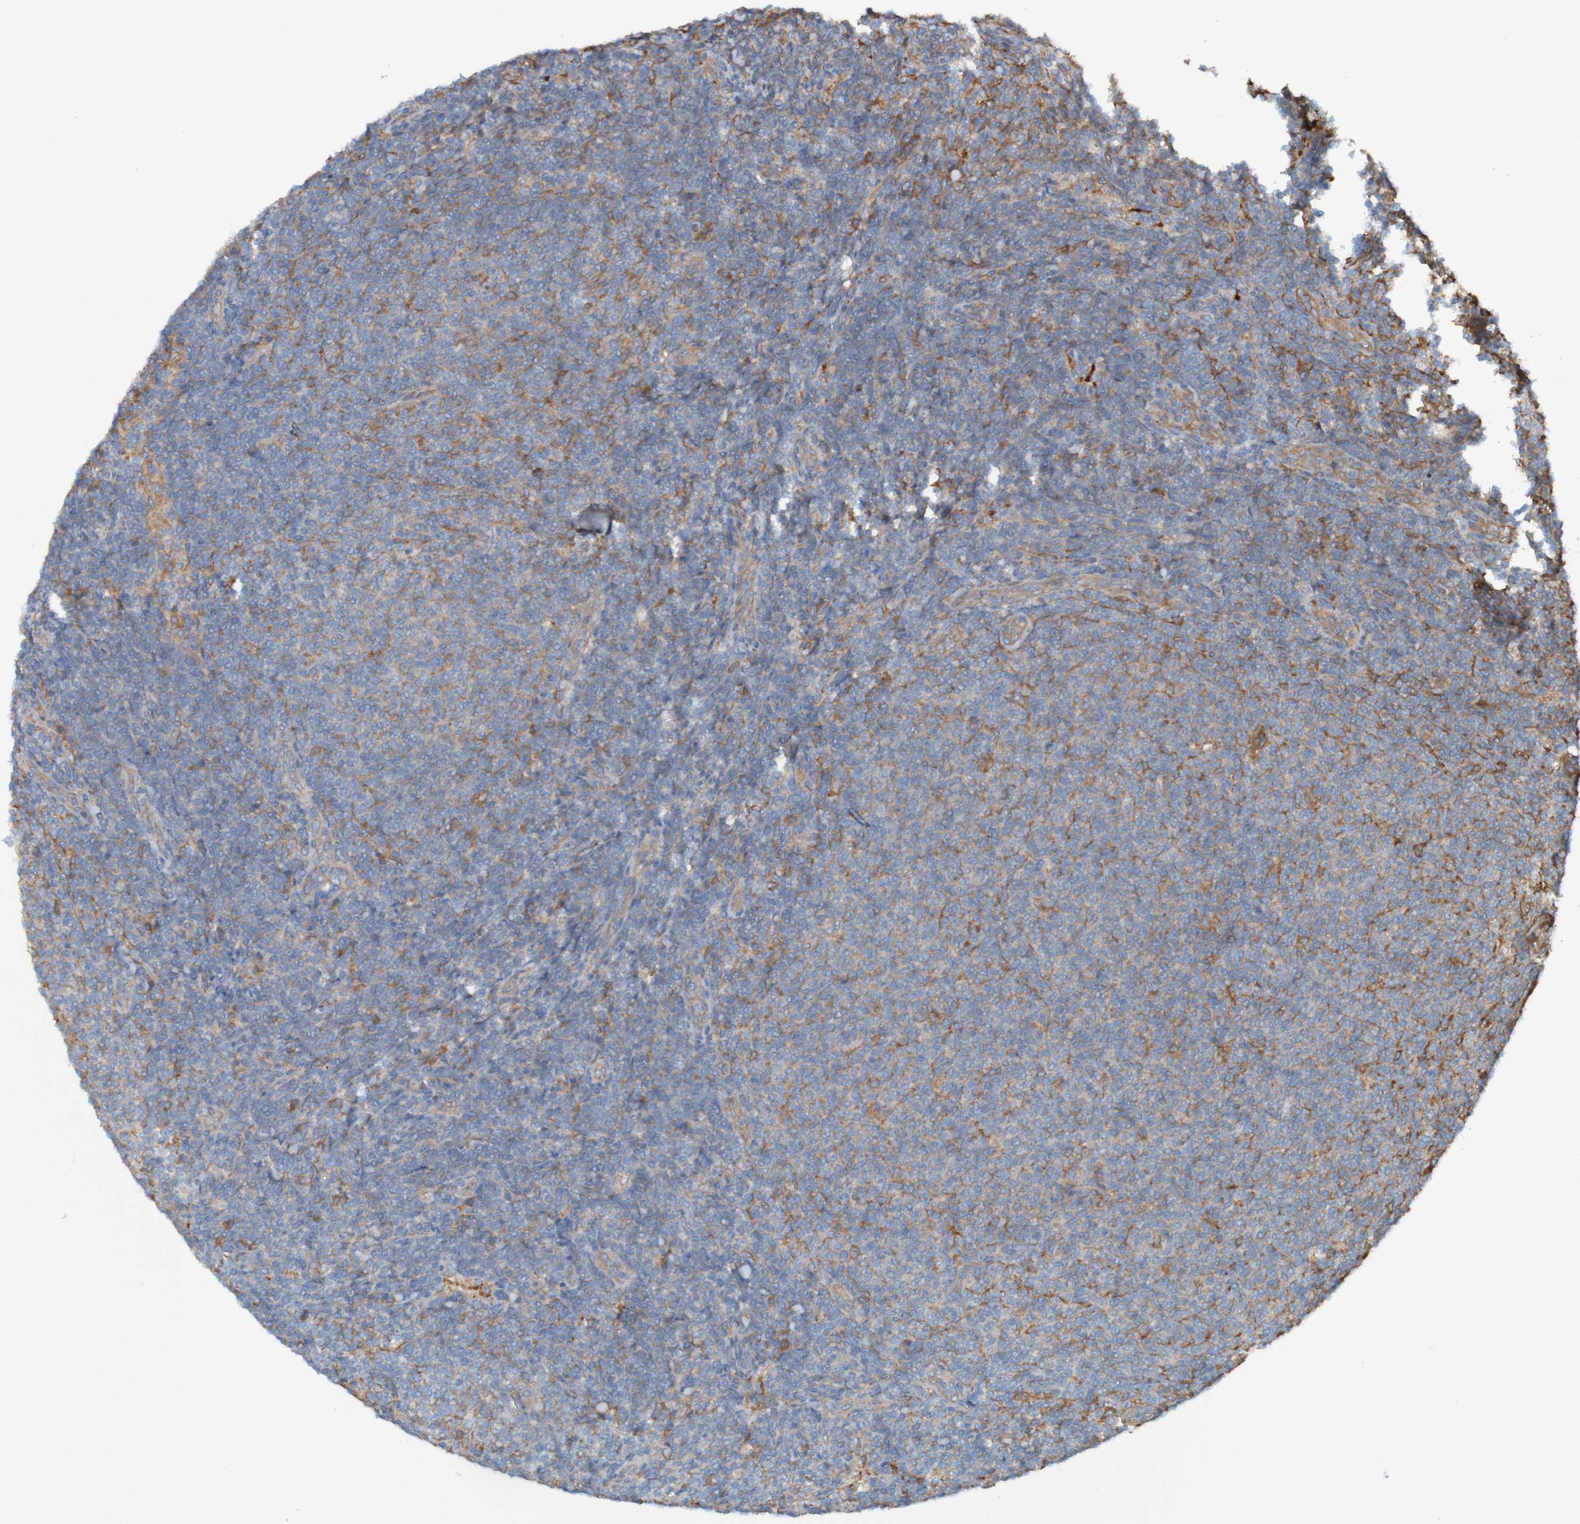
{"staining": {"intensity": "moderate", "quantity": ">75%", "location": "cytoplasmic/membranous"}, "tissue": "lymphoma", "cell_type": "Tumor cells", "image_type": "cancer", "snomed": [{"axis": "morphology", "description": "Malignant lymphoma, non-Hodgkin's type, Low grade"}, {"axis": "topography", "description": "Lymph node"}], "caption": "Human low-grade malignant lymphoma, non-Hodgkin's type stained with a protein marker exhibits moderate staining in tumor cells.", "gene": "DNAJC4", "patient": {"sex": "male", "age": 66}}